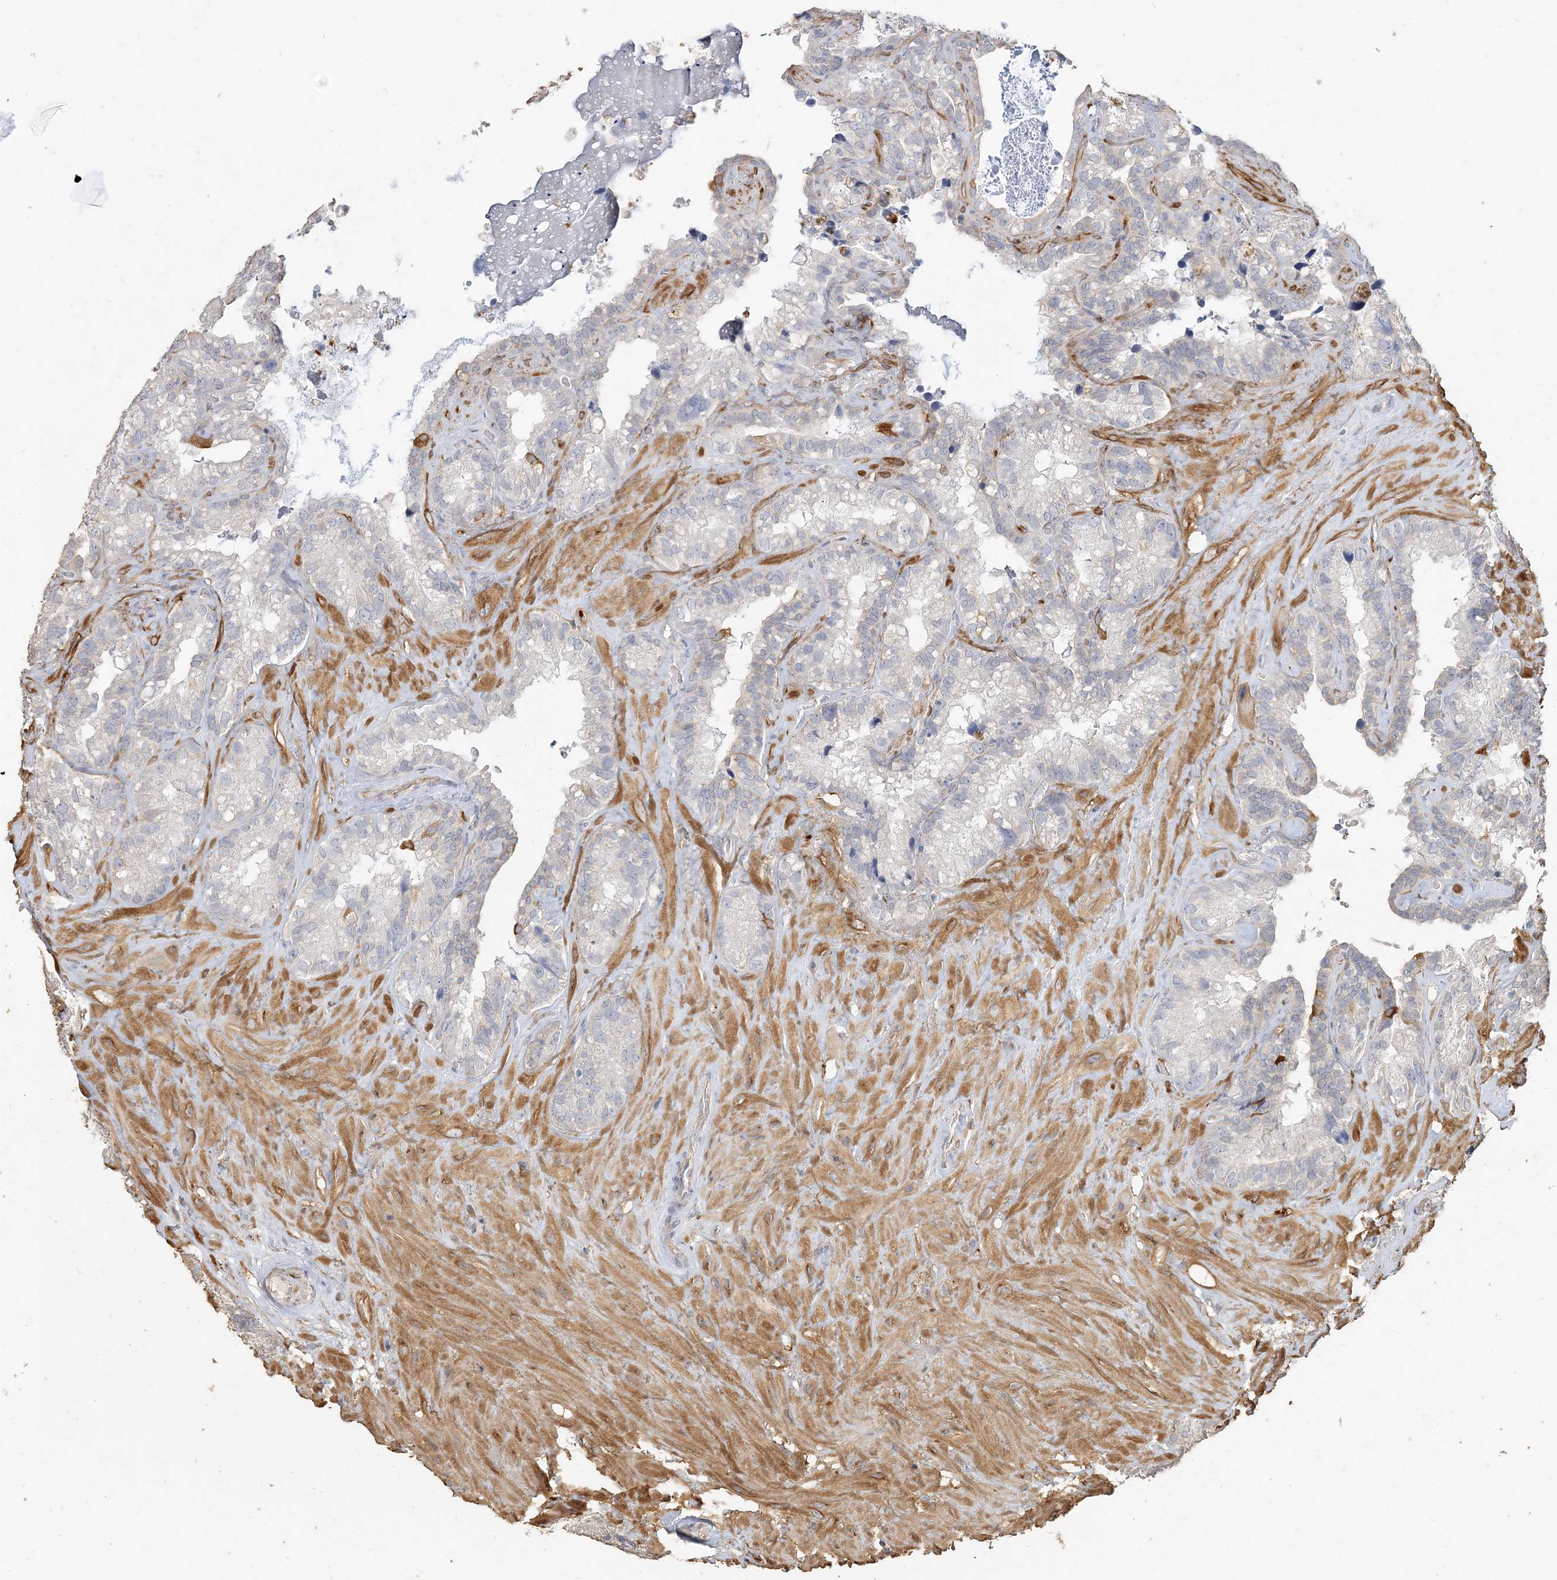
{"staining": {"intensity": "negative", "quantity": "none", "location": "none"}, "tissue": "seminal vesicle", "cell_type": "Glandular cells", "image_type": "normal", "snomed": [{"axis": "morphology", "description": "Normal tissue, NOS"}, {"axis": "topography", "description": "Prostate"}, {"axis": "topography", "description": "Seminal veicle"}], "caption": "DAB (3,3'-diaminobenzidine) immunohistochemical staining of normal seminal vesicle demonstrates no significant positivity in glandular cells.", "gene": "RNF145", "patient": {"sex": "male", "age": 68}}